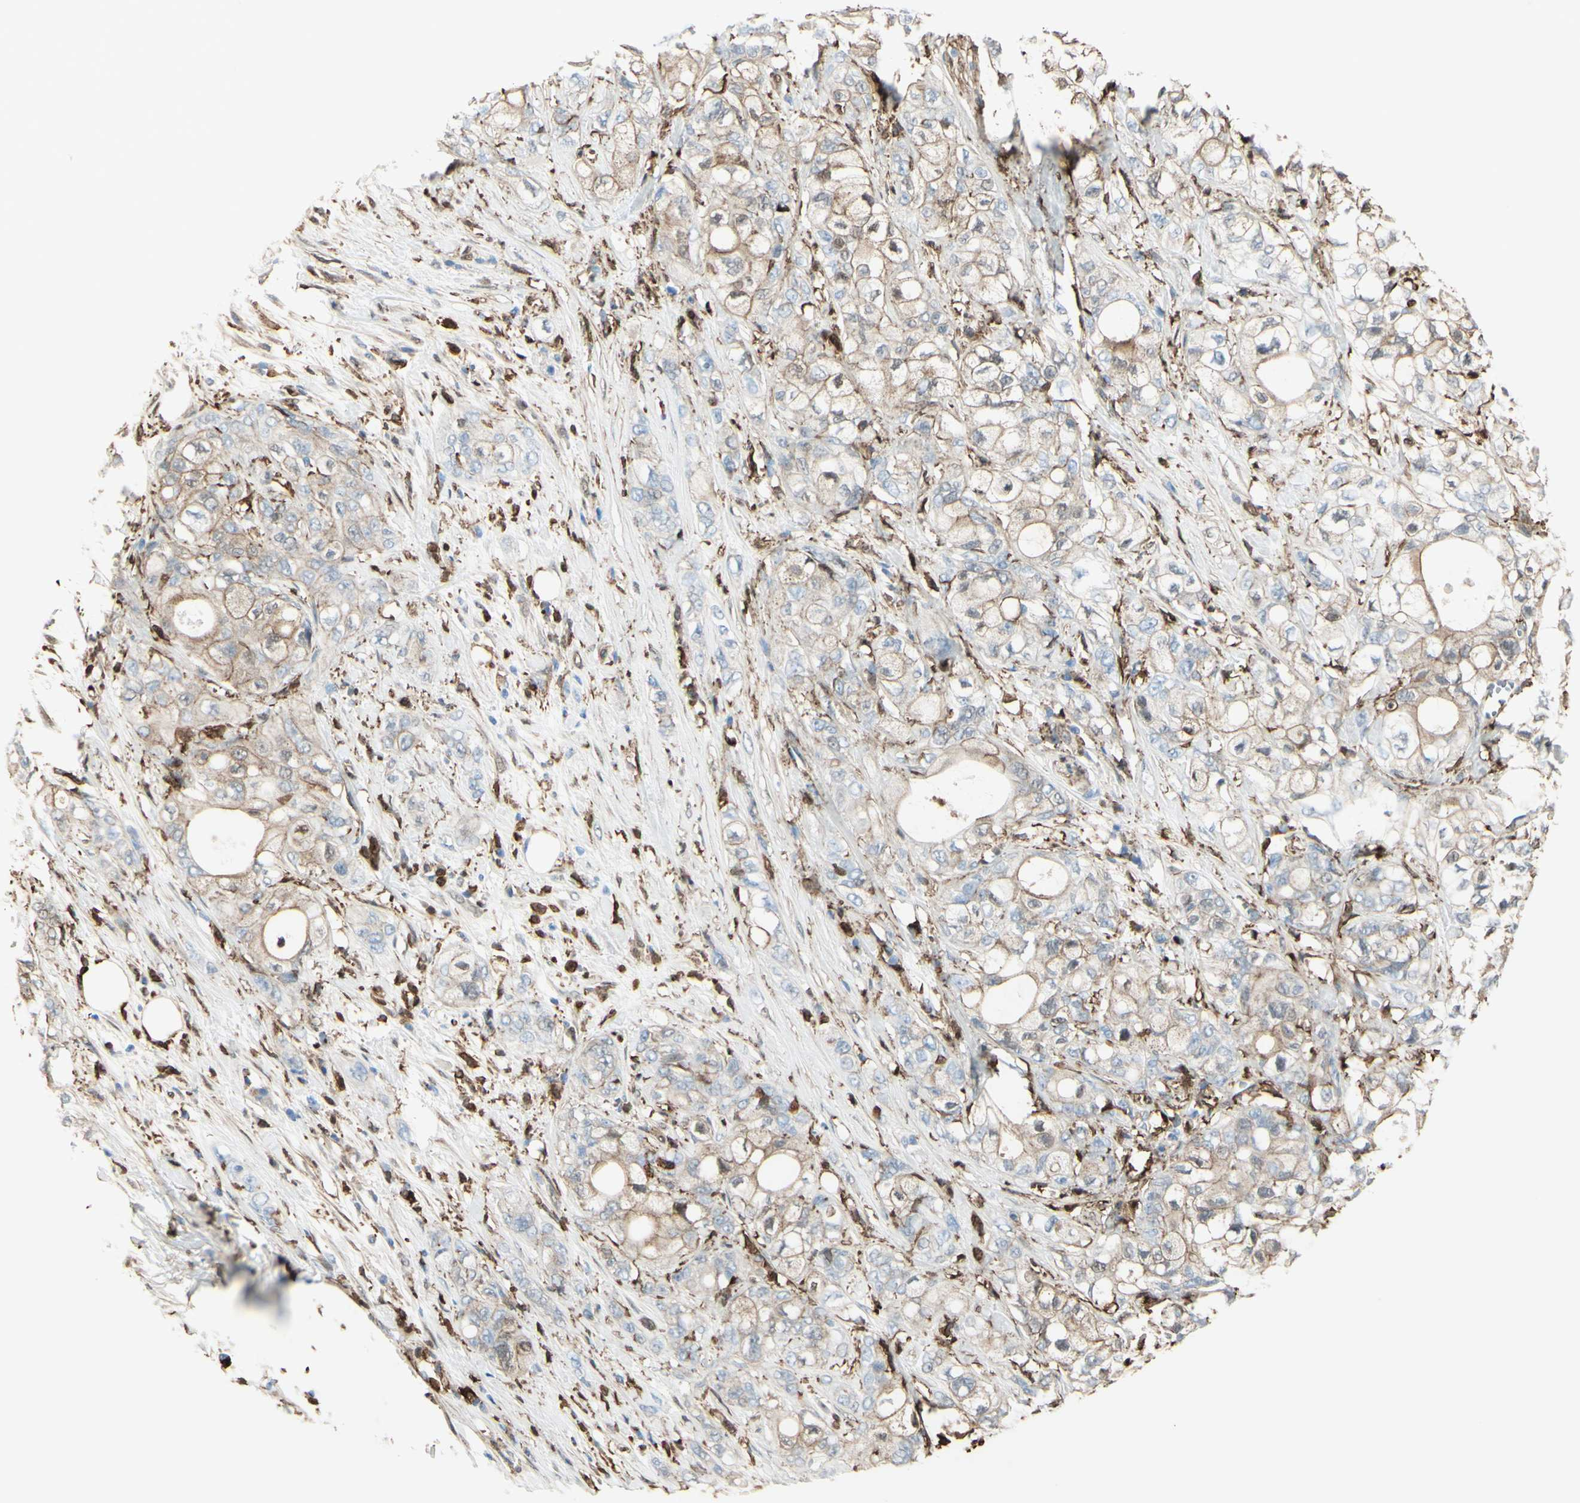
{"staining": {"intensity": "weak", "quantity": ">75%", "location": "cytoplasmic/membranous"}, "tissue": "pancreatic cancer", "cell_type": "Tumor cells", "image_type": "cancer", "snomed": [{"axis": "morphology", "description": "Adenocarcinoma, NOS"}, {"axis": "topography", "description": "Pancreas"}], "caption": "Weak cytoplasmic/membranous expression is appreciated in approximately >75% of tumor cells in adenocarcinoma (pancreatic).", "gene": "GSN", "patient": {"sex": "male", "age": 70}}